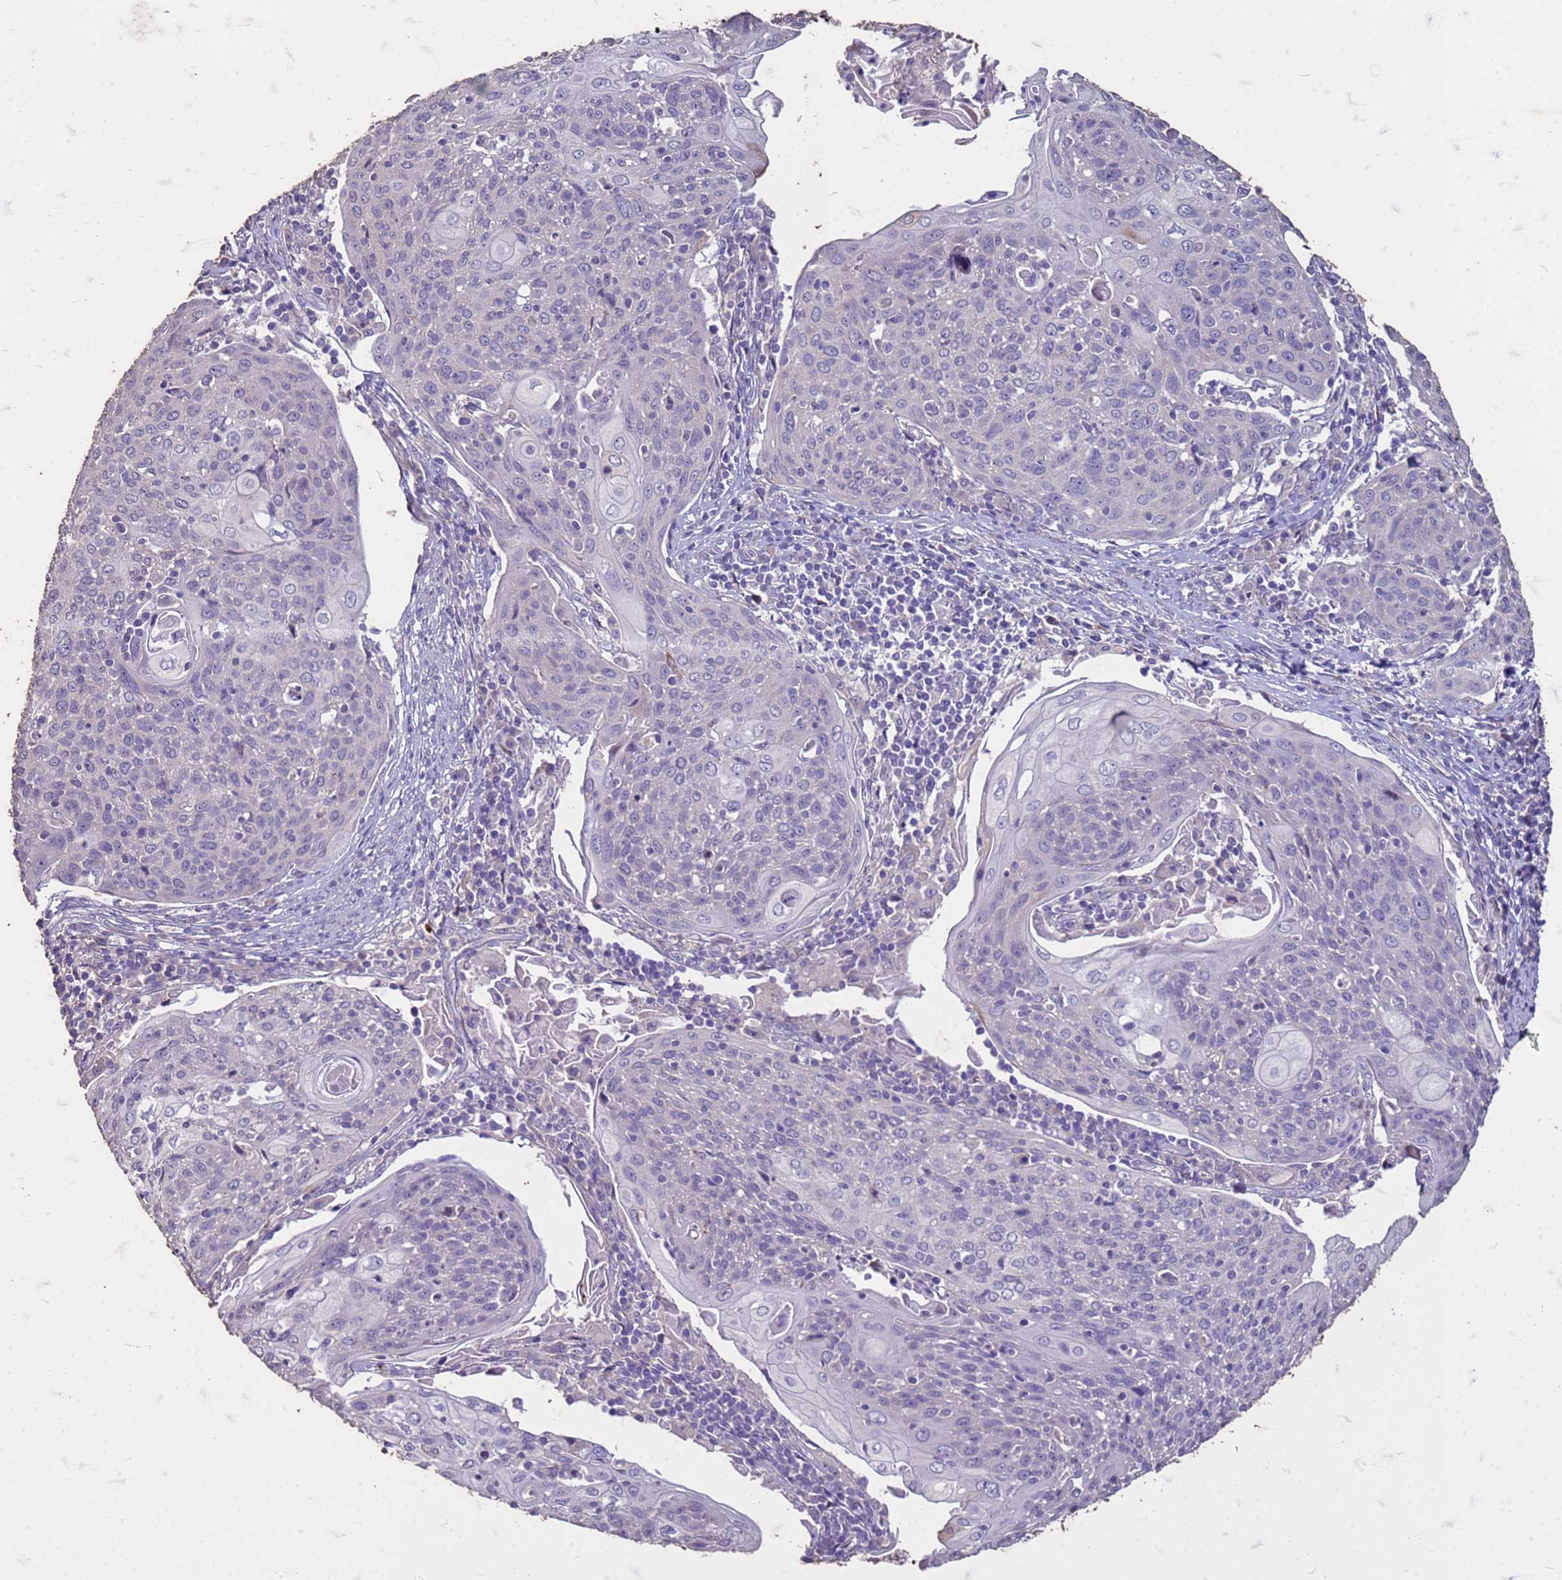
{"staining": {"intensity": "negative", "quantity": "none", "location": "none"}, "tissue": "cervical cancer", "cell_type": "Tumor cells", "image_type": "cancer", "snomed": [{"axis": "morphology", "description": "Squamous cell carcinoma, NOS"}, {"axis": "topography", "description": "Cervix"}], "caption": "A histopathology image of human squamous cell carcinoma (cervical) is negative for staining in tumor cells. Nuclei are stained in blue.", "gene": "FAM184B", "patient": {"sex": "female", "age": 67}}